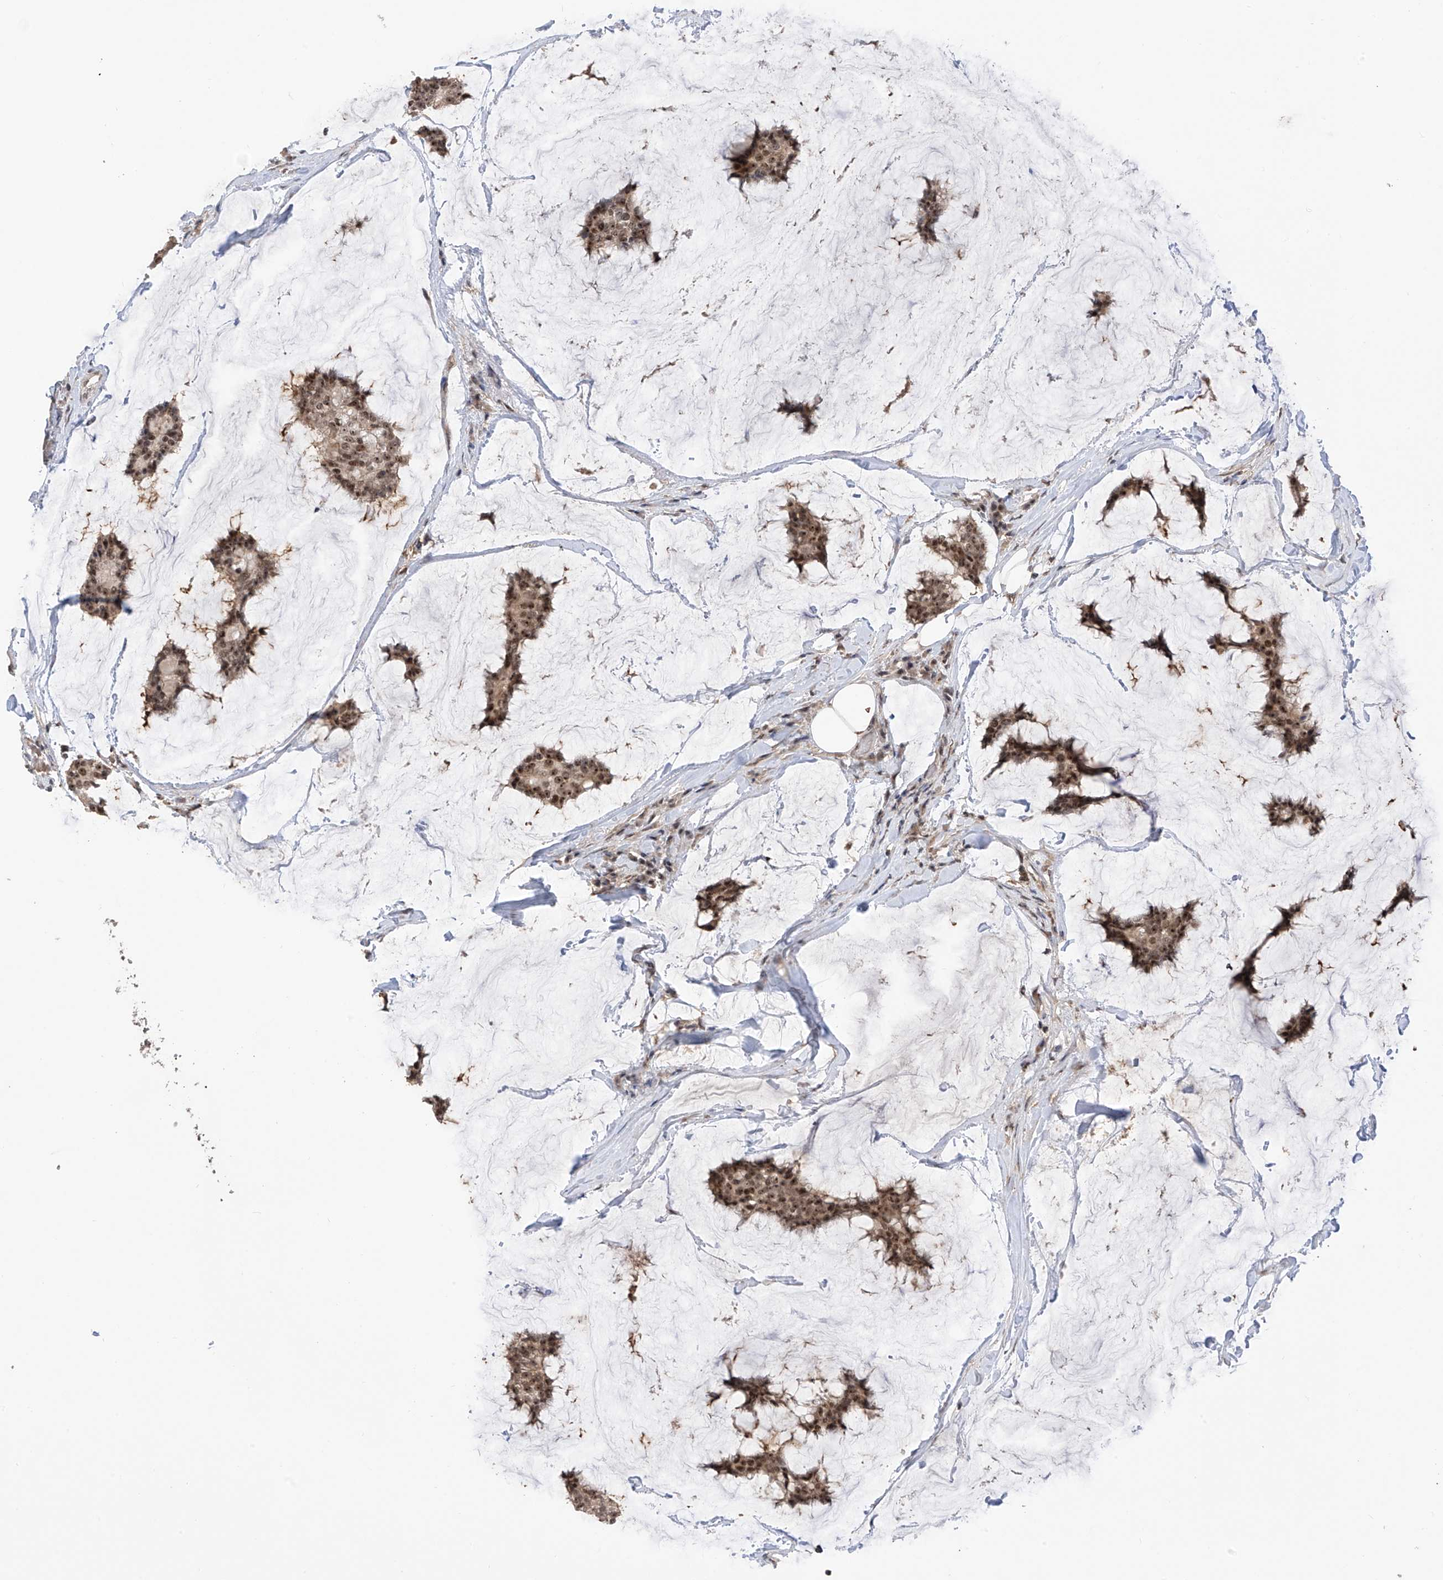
{"staining": {"intensity": "moderate", "quantity": ">75%", "location": "cytoplasmic/membranous,nuclear"}, "tissue": "breast cancer", "cell_type": "Tumor cells", "image_type": "cancer", "snomed": [{"axis": "morphology", "description": "Duct carcinoma"}, {"axis": "topography", "description": "Breast"}], "caption": "A high-resolution photomicrograph shows immunohistochemistry (IHC) staining of invasive ductal carcinoma (breast), which shows moderate cytoplasmic/membranous and nuclear staining in about >75% of tumor cells.", "gene": "C1orf131", "patient": {"sex": "female", "age": 93}}